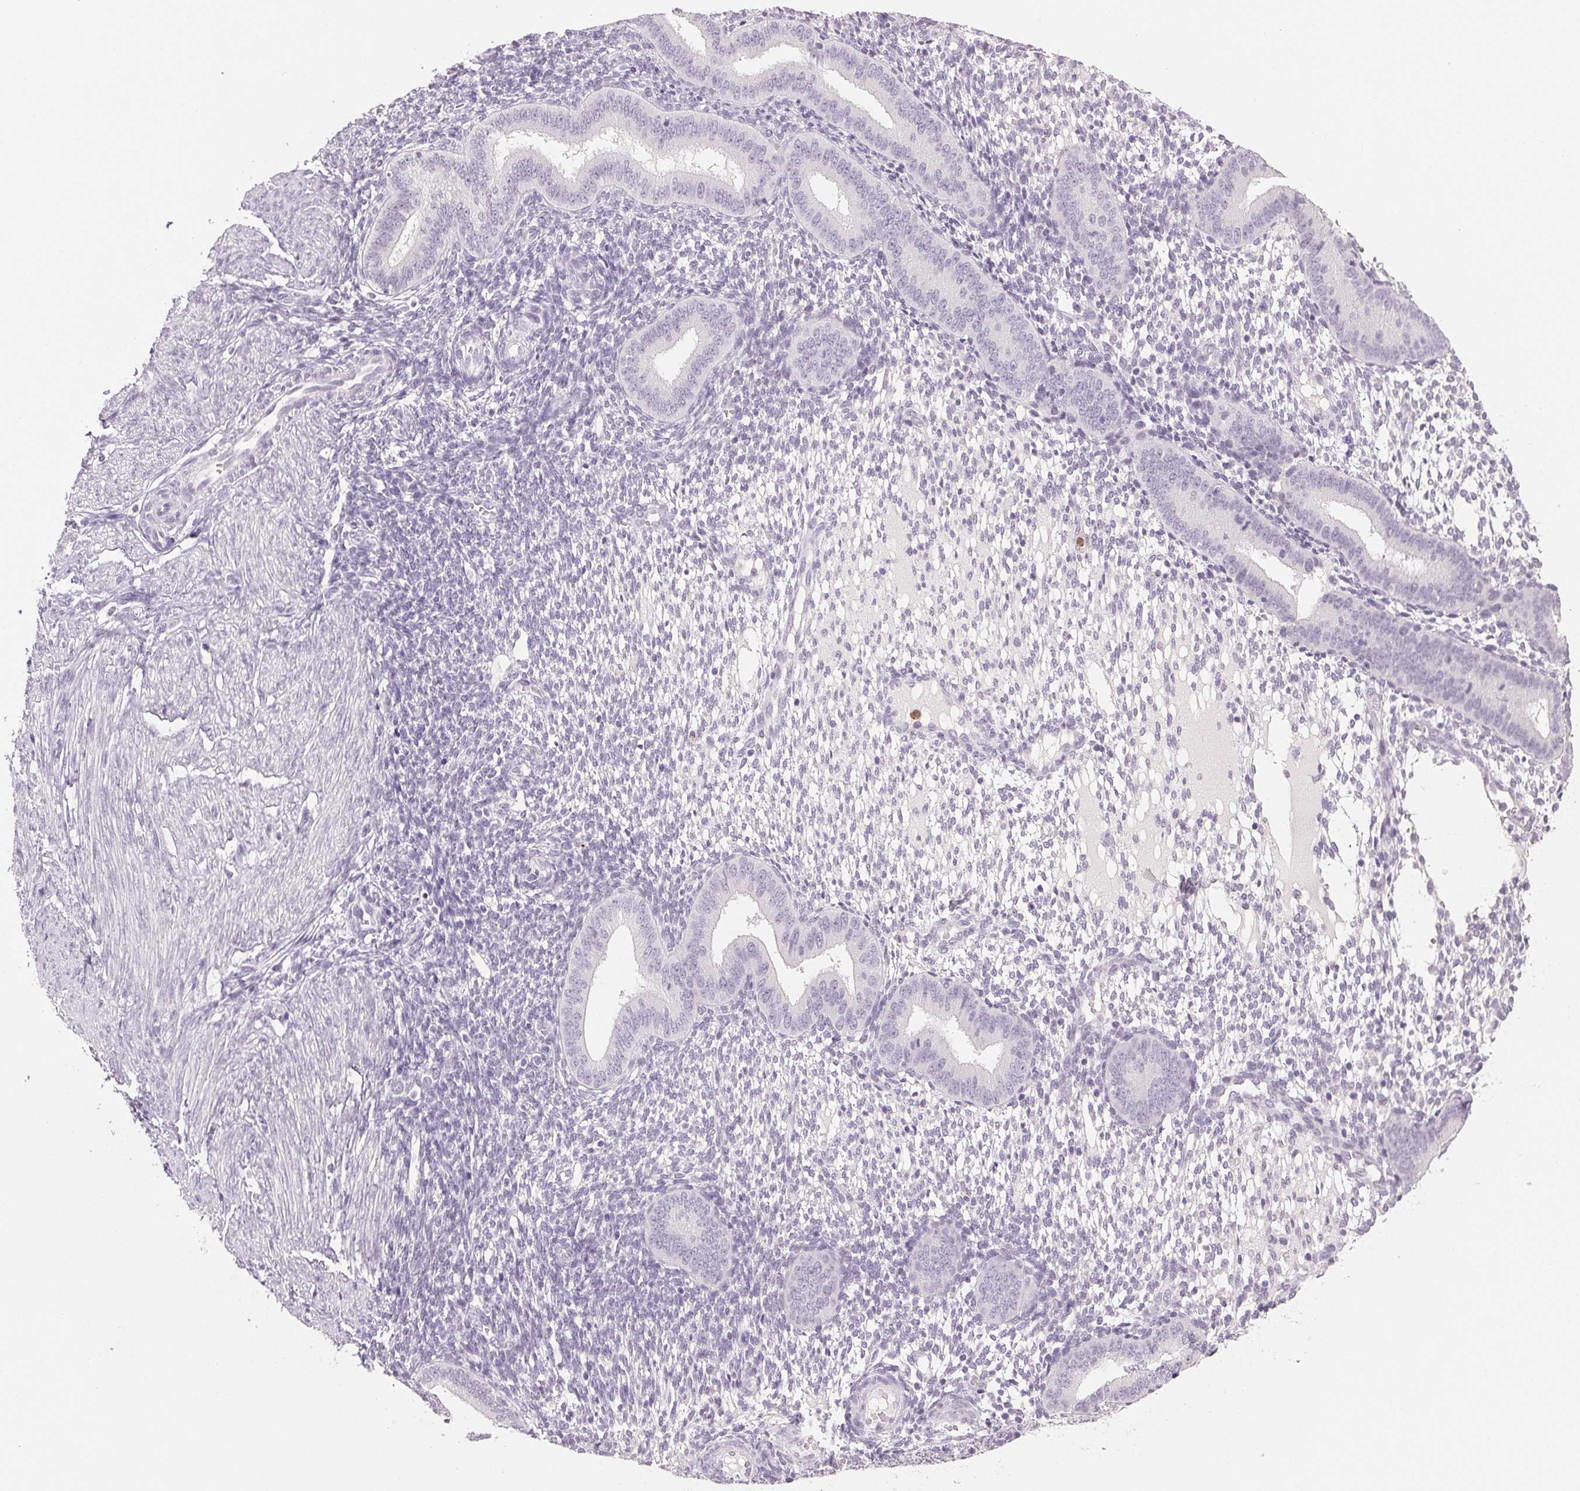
{"staining": {"intensity": "negative", "quantity": "none", "location": "none"}, "tissue": "endometrium", "cell_type": "Cells in endometrial stroma", "image_type": "normal", "snomed": [{"axis": "morphology", "description": "Normal tissue, NOS"}, {"axis": "topography", "description": "Endometrium"}], "caption": "A photomicrograph of human endometrium is negative for staining in cells in endometrial stroma. Brightfield microscopy of IHC stained with DAB (brown) and hematoxylin (blue), captured at high magnification.", "gene": "LTF", "patient": {"sex": "female", "age": 40}}